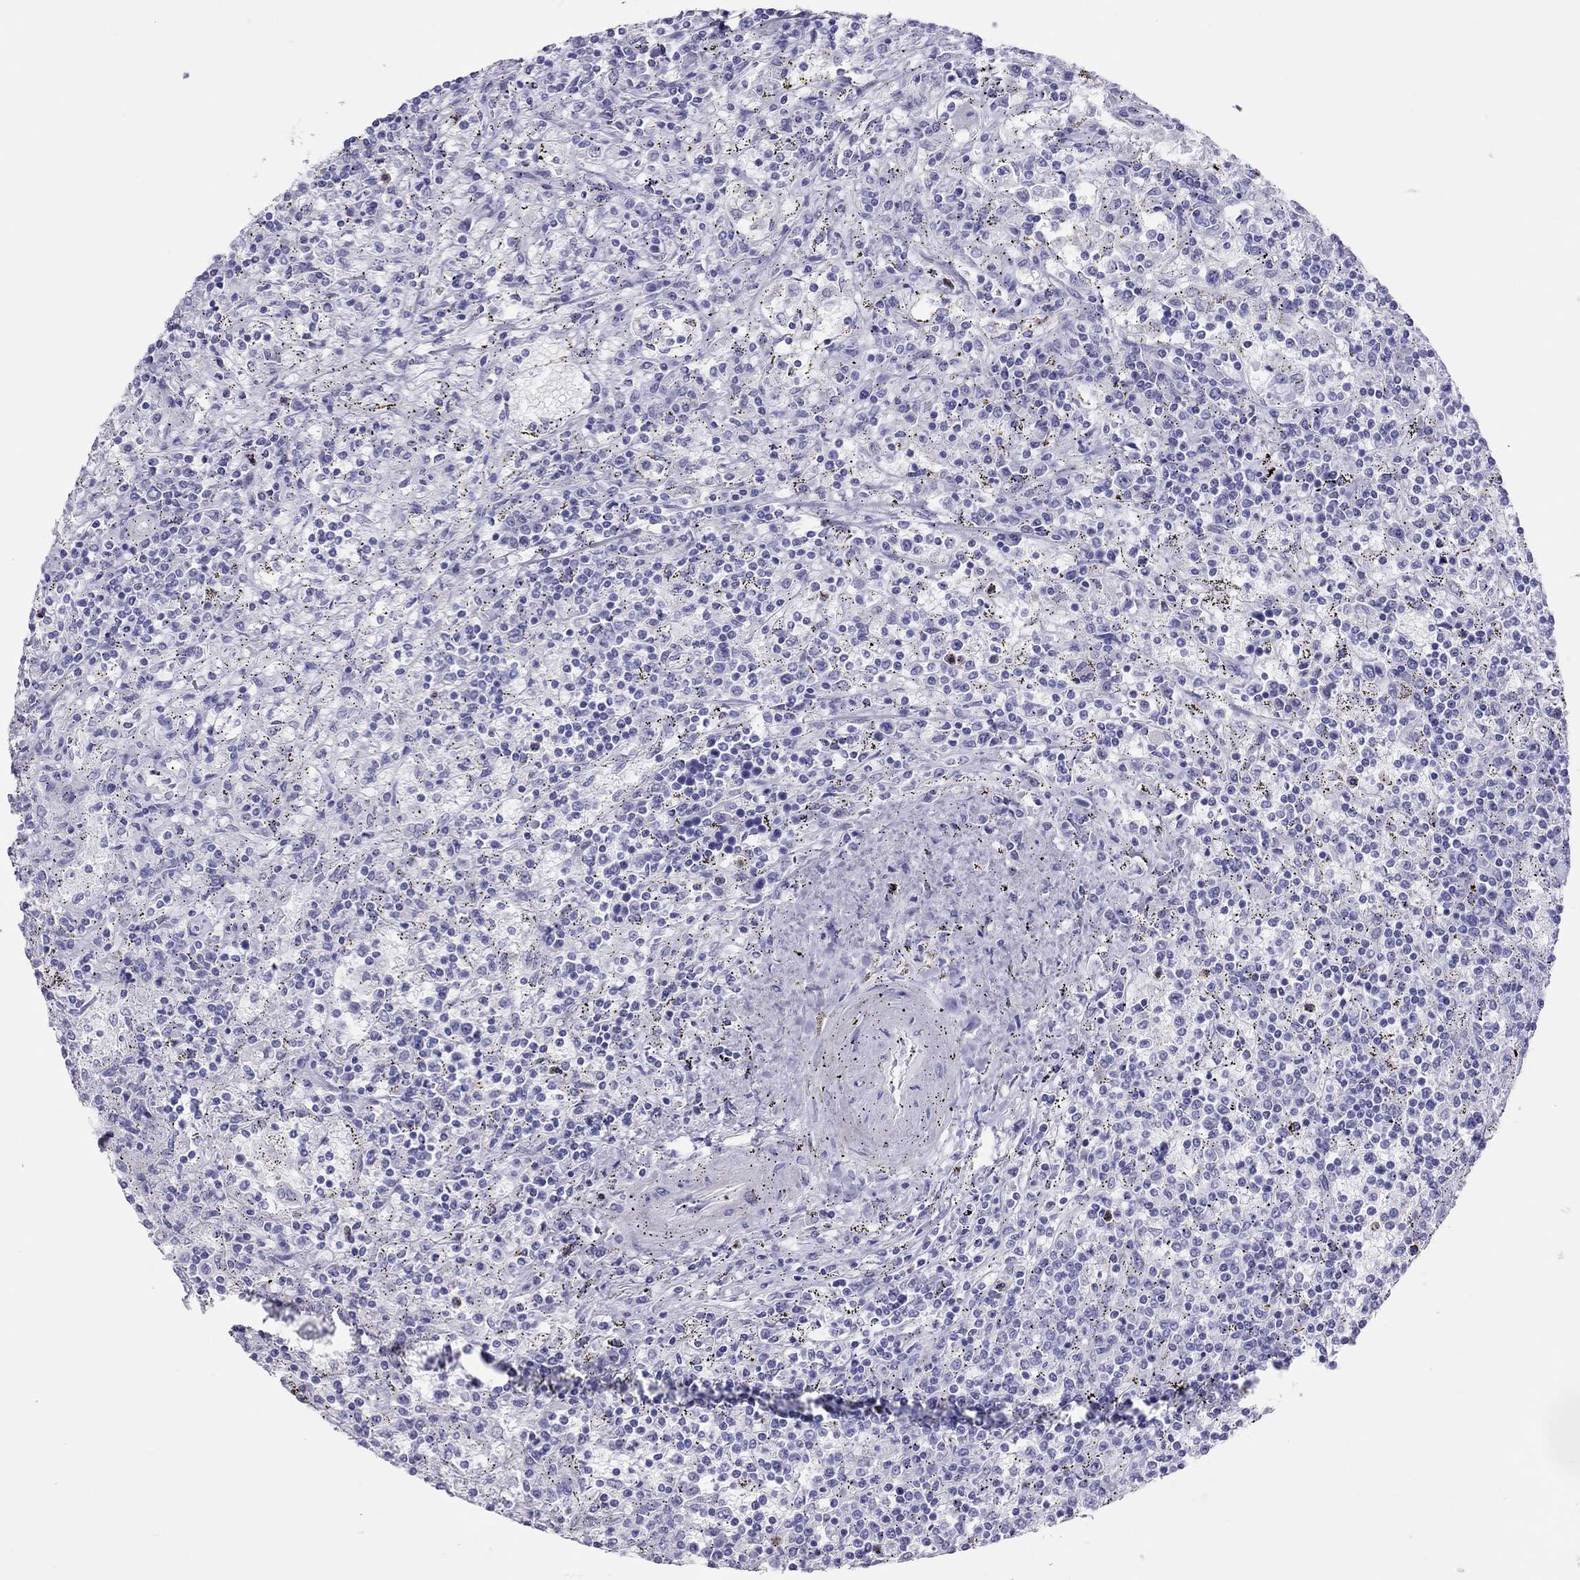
{"staining": {"intensity": "negative", "quantity": "none", "location": "none"}, "tissue": "lymphoma", "cell_type": "Tumor cells", "image_type": "cancer", "snomed": [{"axis": "morphology", "description": "Malignant lymphoma, non-Hodgkin's type, Low grade"}, {"axis": "topography", "description": "Spleen"}], "caption": "Tumor cells are negative for protein expression in human lymphoma.", "gene": "TSHB", "patient": {"sex": "male", "age": 62}}